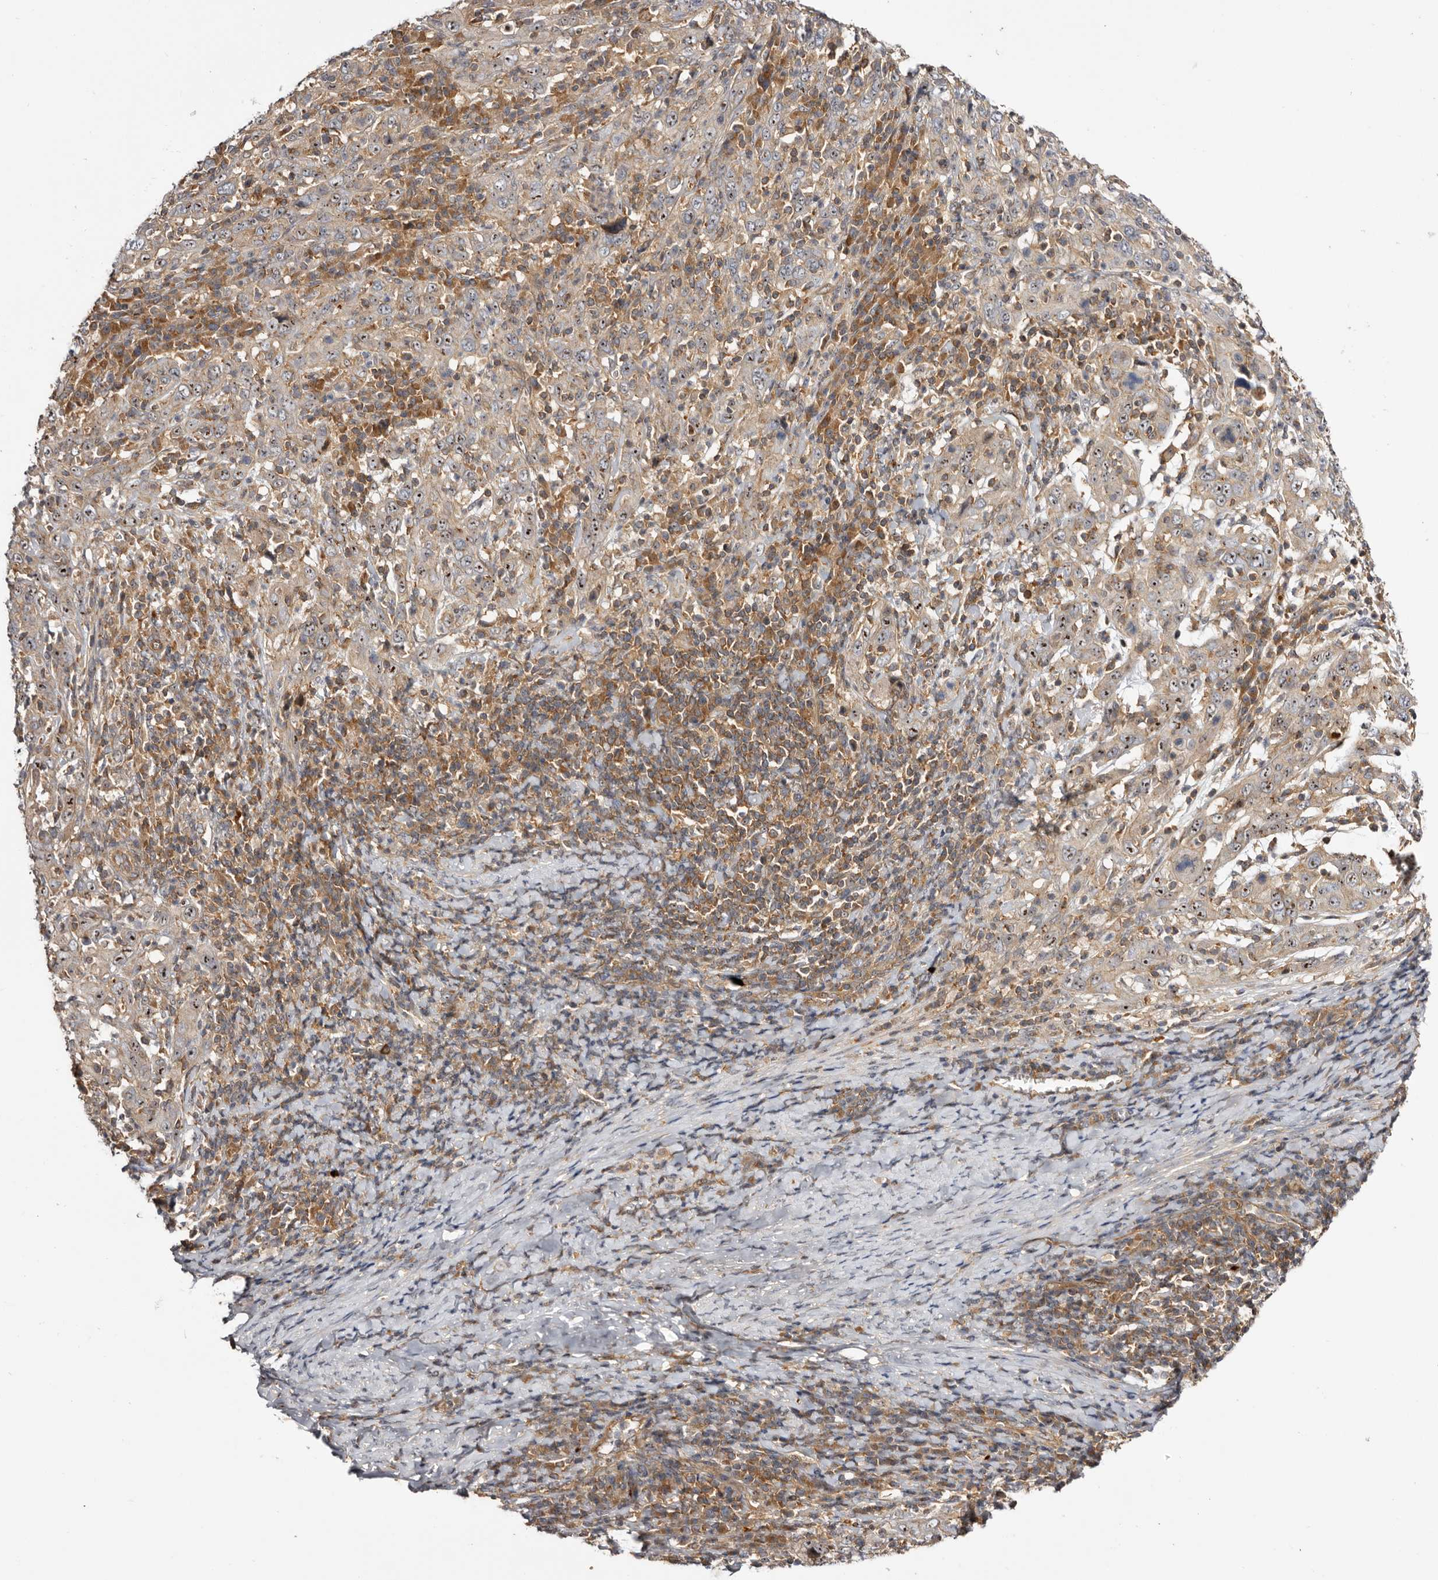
{"staining": {"intensity": "moderate", "quantity": ">75%", "location": "cytoplasmic/membranous,nuclear"}, "tissue": "cervical cancer", "cell_type": "Tumor cells", "image_type": "cancer", "snomed": [{"axis": "morphology", "description": "Squamous cell carcinoma, NOS"}, {"axis": "topography", "description": "Cervix"}], "caption": "A micrograph showing moderate cytoplasmic/membranous and nuclear positivity in approximately >75% of tumor cells in cervical squamous cell carcinoma, as visualized by brown immunohistochemical staining.", "gene": "PANK4", "patient": {"sex": "female", "age": 46}}